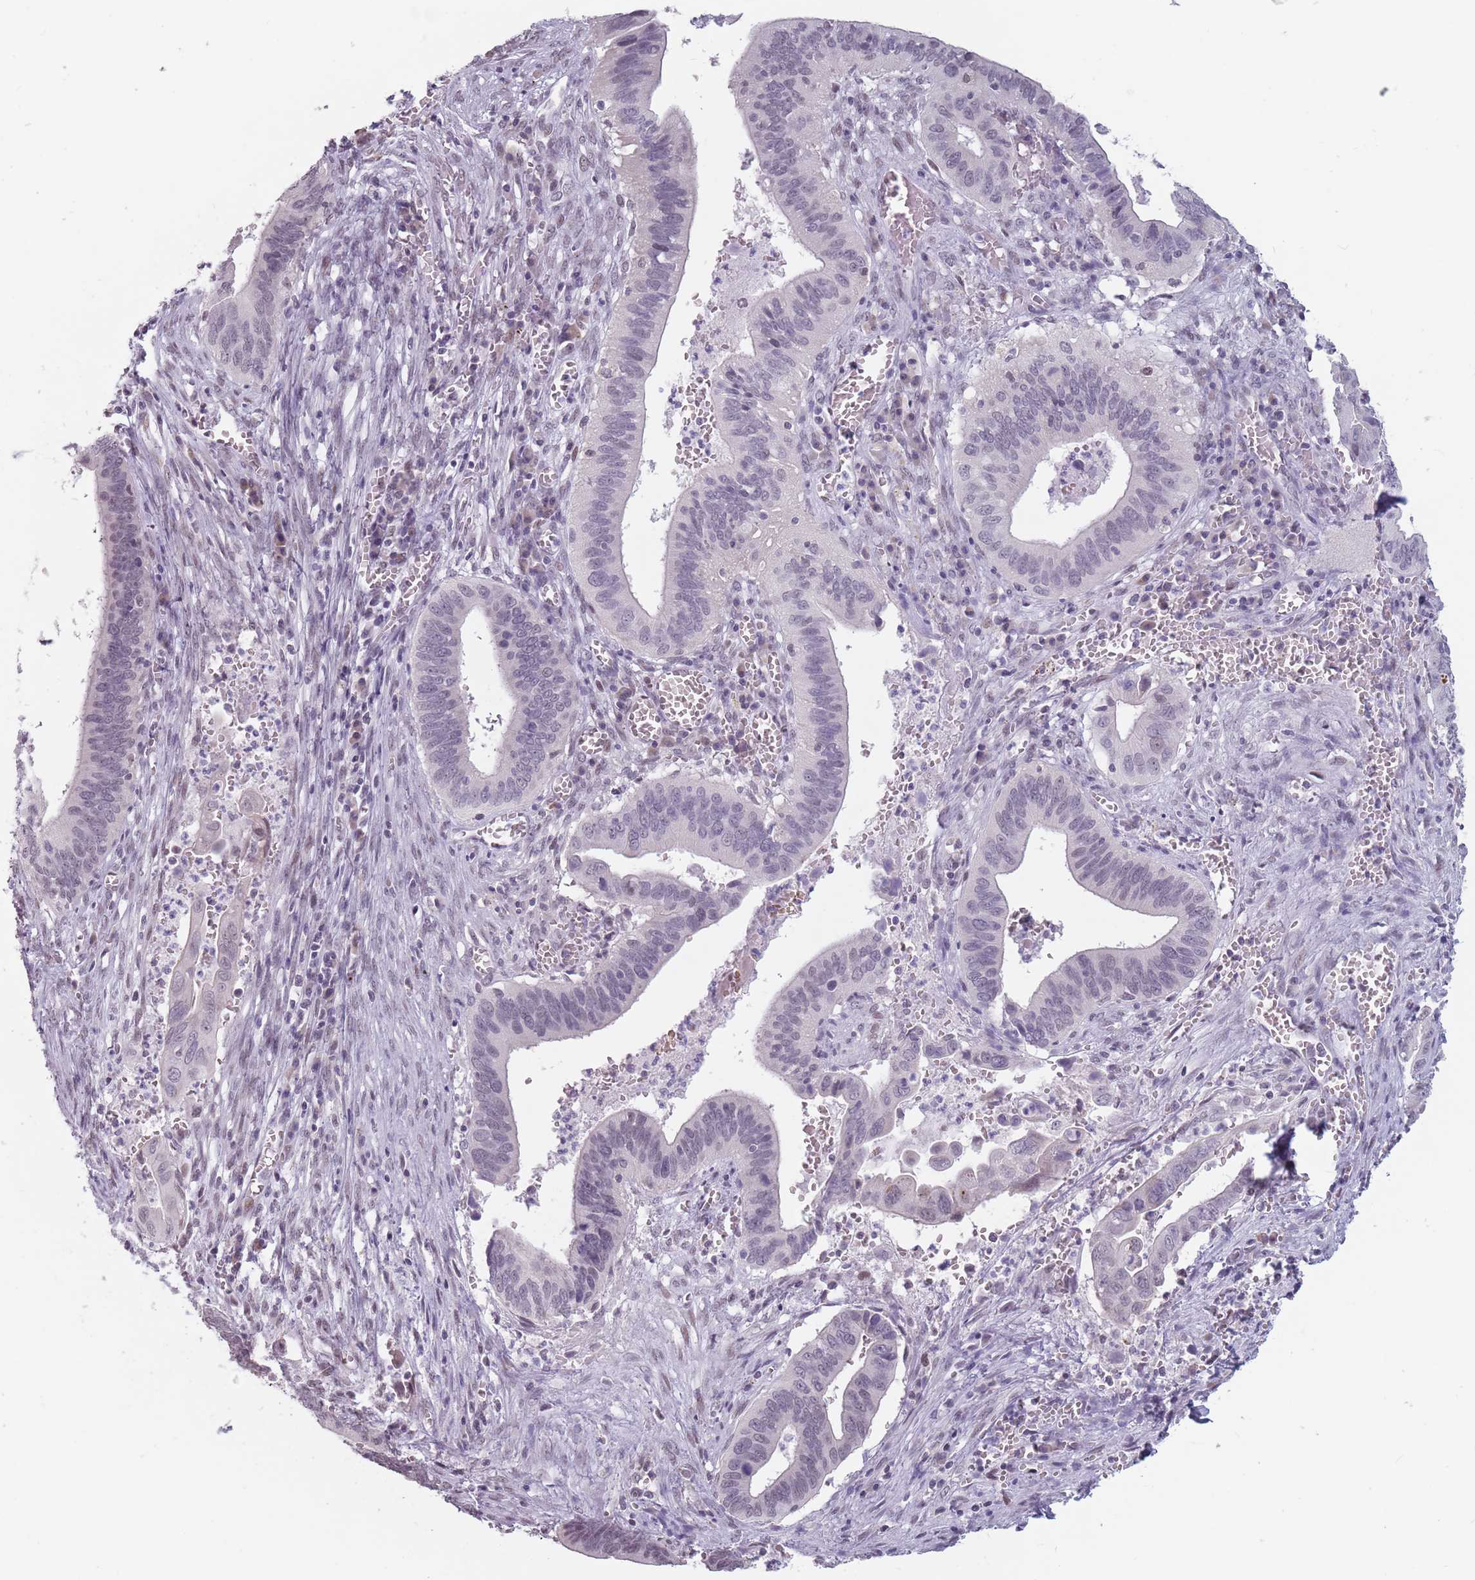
{"staining": {"intensity": "negative", "quantity": "none", "location": "none"}, "tissue": "cervical cancer", "cell_type": "Tumor cells", "image_type": "cancer", "snomed": [{"axis": "morphology", "description": "Adenocarcinoma, NOS"}, {"axis": "topography", "description": "Cervix"}], "caption": "Immunohistochemistry (IHC) of cervical cancer demonstrates no staining in tumor cells. The staining was performed using DAB (3,3'-diaminobenzidine) to visualize the protein expression in brown, while the nuclei were stained in blue with hematoxylin (Magnification: 20x).", "gene": "PTCHD1", "patient": {"sex": "female", "age": 42}}